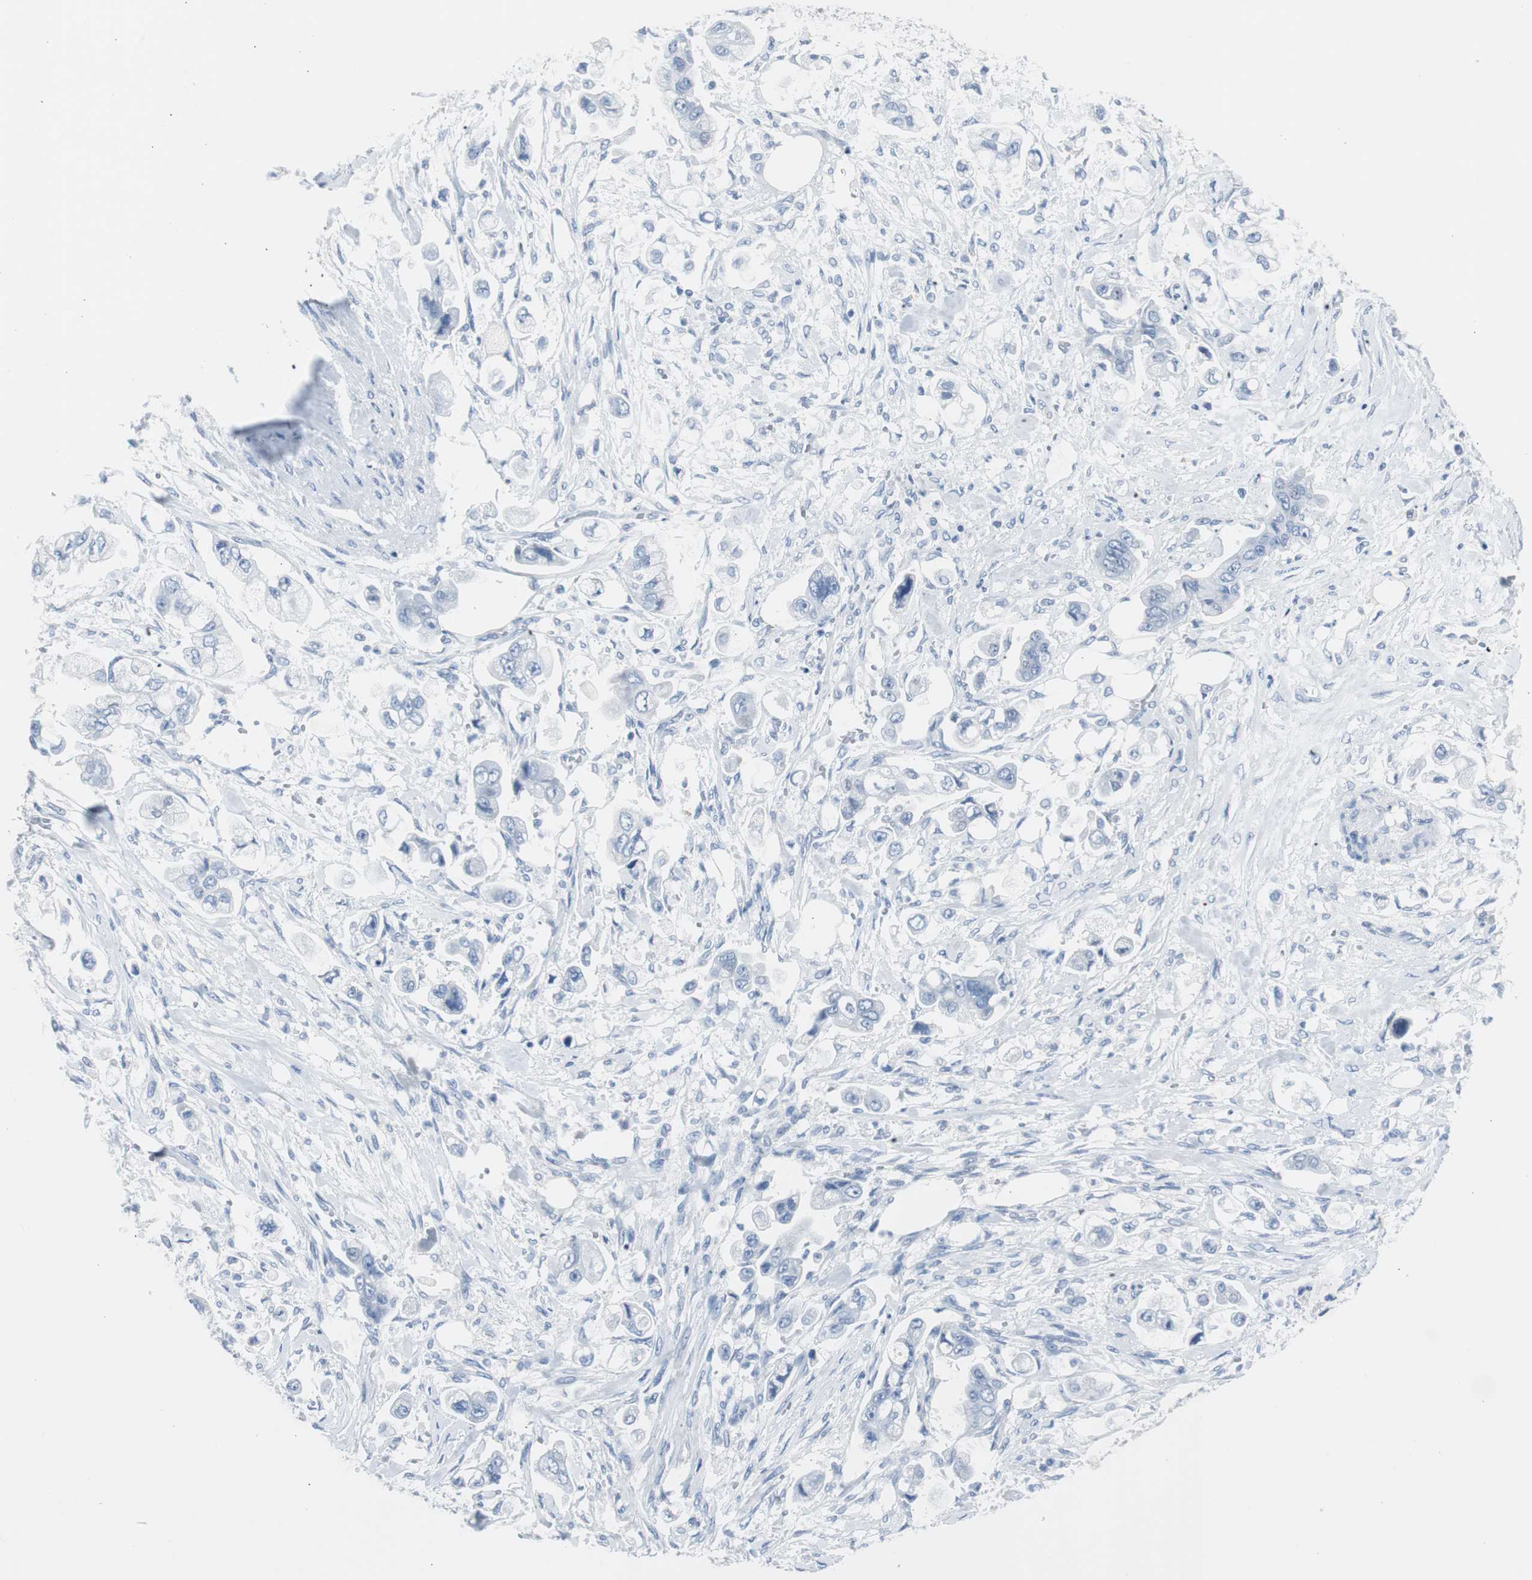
{"staining": {"intensity": "negative", "quantity": "none", "location": "none"}, "tissue": "stomach cancer", "cell_type": "Tumor cells", "image_type": "cancer", "snomed": [{"axis": "morphology", "description": "Adenocarcinoma, NOS"}, {"axis": "topography", "description": "Stomach"}], "caption": "DAB immunohistochemical staining of human stomach cancer displays no significant positivity in tumor cells.", "gene": "S100A7", "patient": {"sex": "male", "age": 62}}